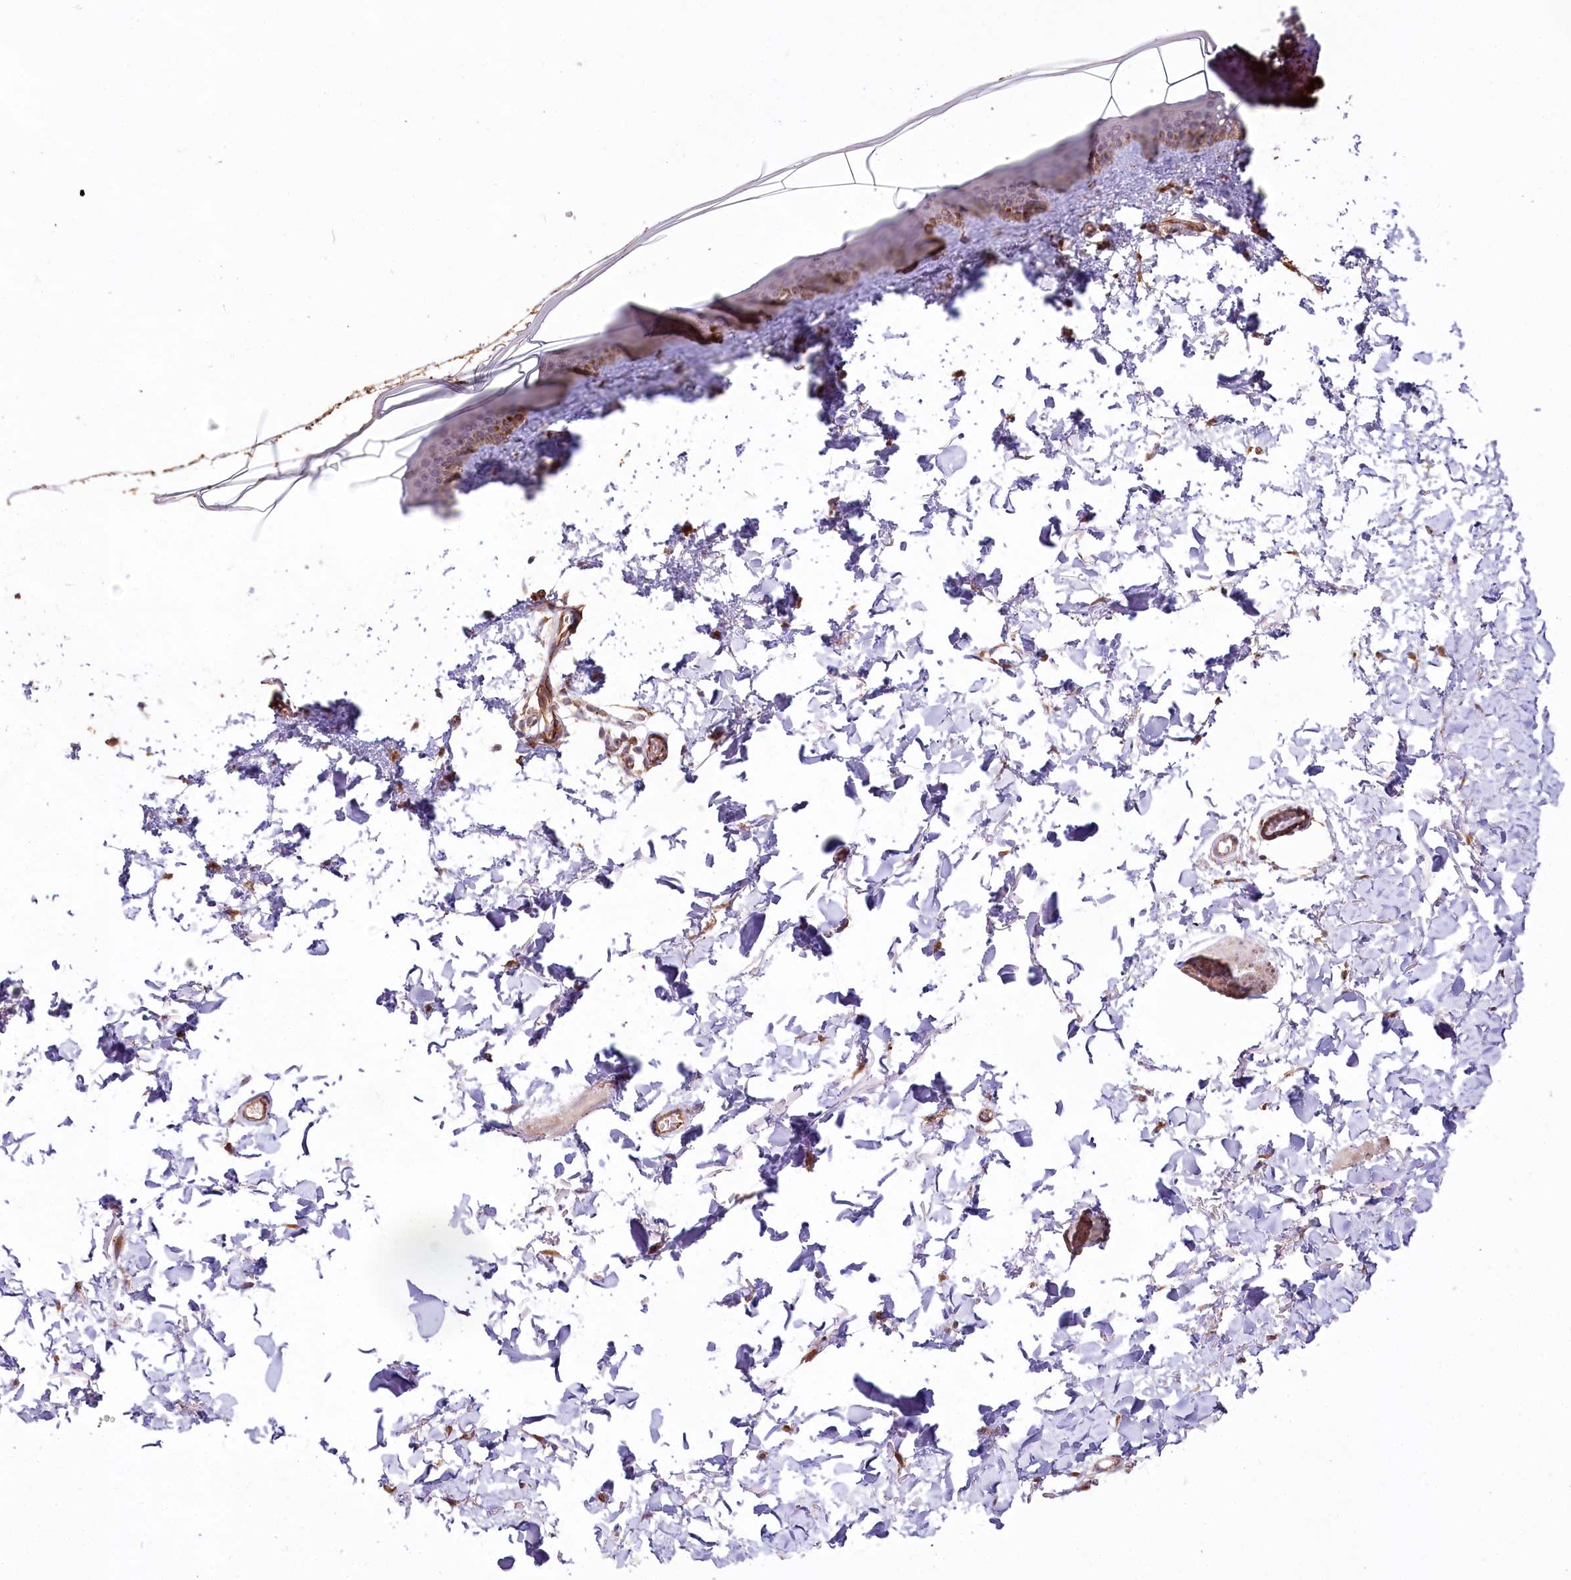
{"staining": {"intensity": "moderate", "quantity": ">75%", "location": "cytoplasmic/membranous"}, "tissue": "skin", "cell_type": "Fibroblasts", "image_type": "normal", "snomed": [{"axis": "morphology", "description": "Normal tissue, NOS"}, {"axis": "topography", "description": "Skin"}], "caption": "Moderate cytoplasmic/membranous protein expression is appreciated in approximately >75% of fibroblasts in skin. The protein is stained brown, and the nuclei are stained in blue (DAB (3,3'-diaminobenzidine) IHC with brightfield microscopy, high magnification).", "gene": "ALKBH8", "patient": {"sex": "female", "age": 58}}